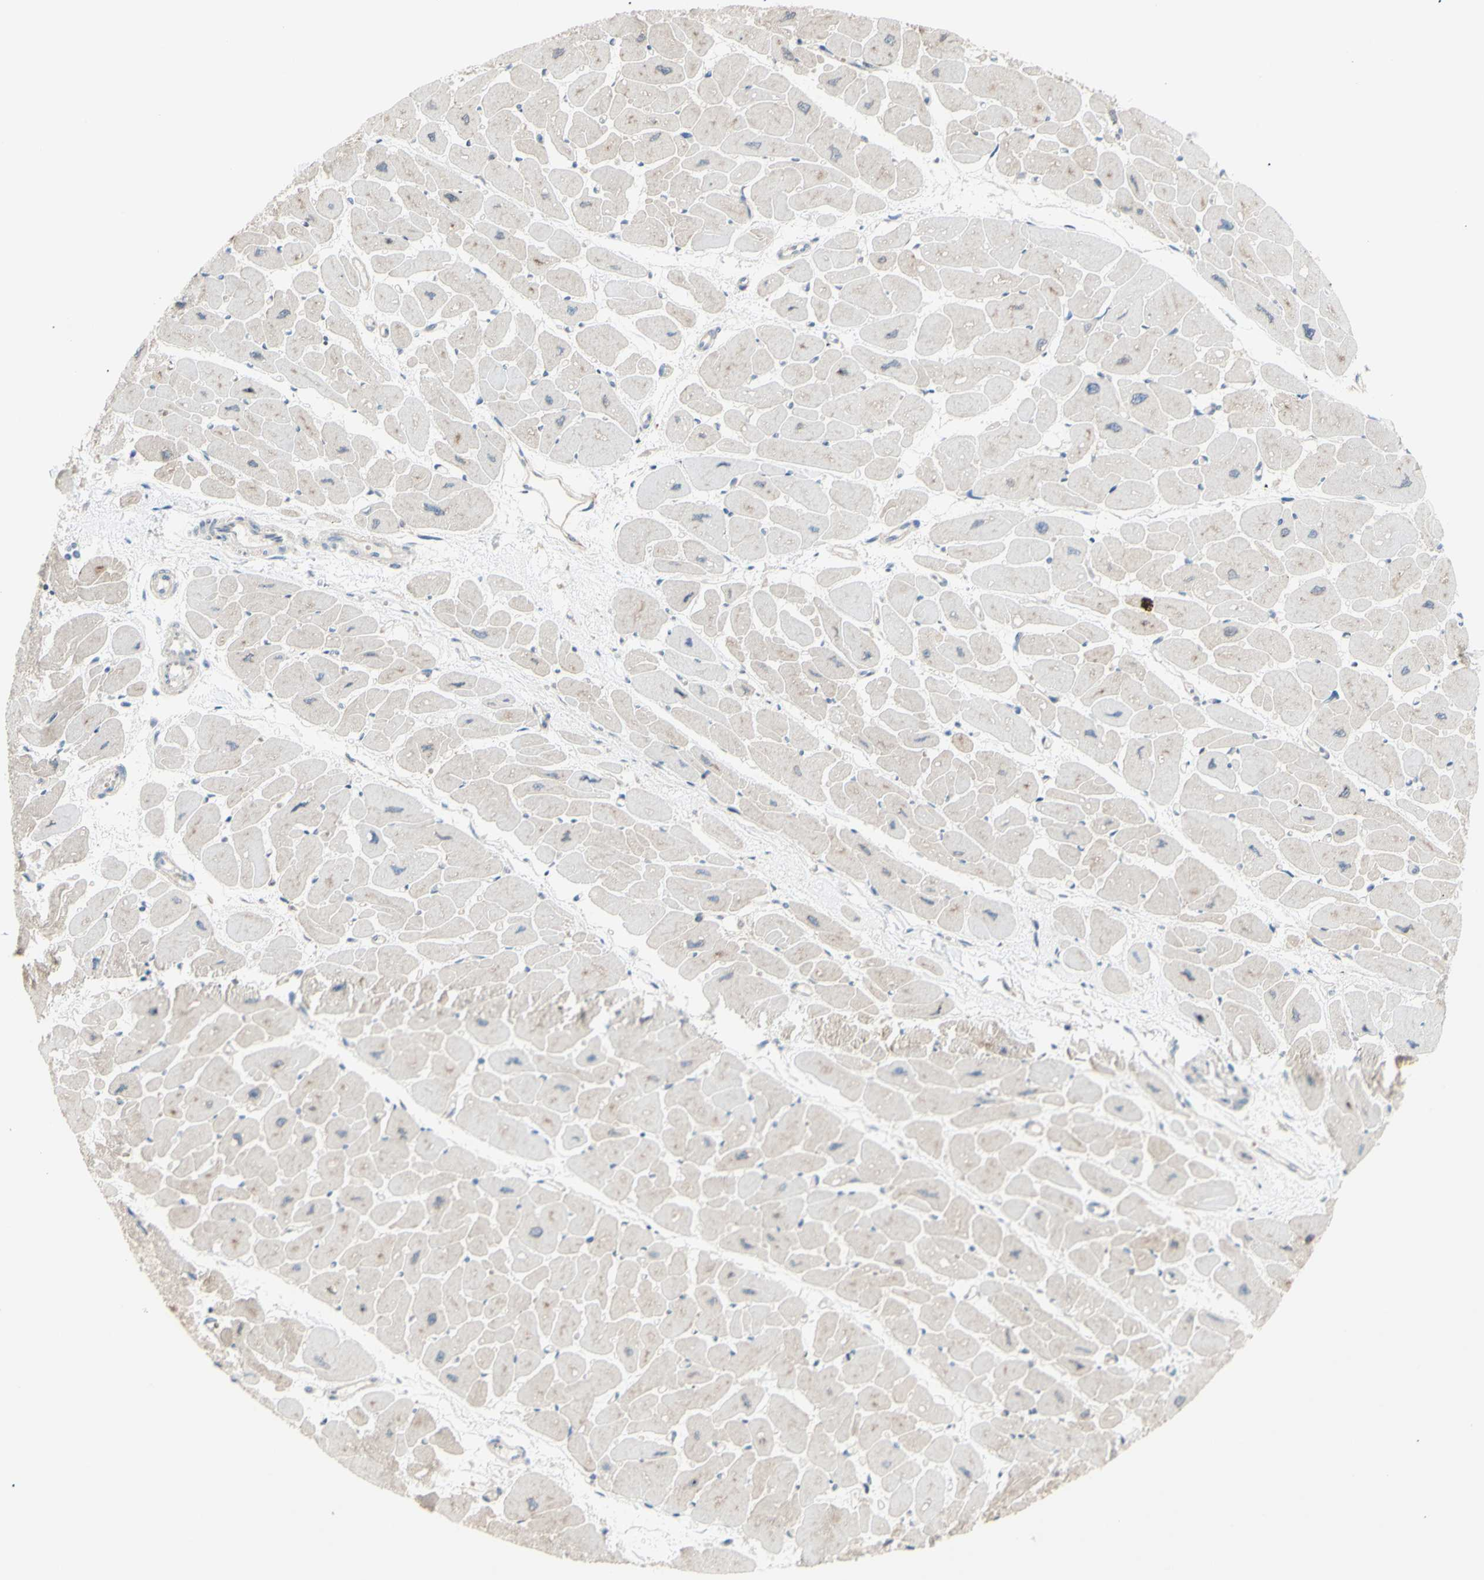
{"staining": {"intensity": "weak", "quantity": ">75%", "location": "cytoplasmic/membranous"}, "tissue": "heart muscle", "cell_type": "Cardiomyocytes", "image_type": "normal", "snomed": [{"axis": "morphology", "description": "Normal tissue, NOS"}, {"axis": "topography", "description": "Heart"}], "caption": "Heart muscle stained for a protein (brown) reveals weak cytoplasmic/membranous positive expression in about >75% of cardiomyocytes.", "gene": "DYNLRB1", "patient": {"sex": "female", "age": 54}}